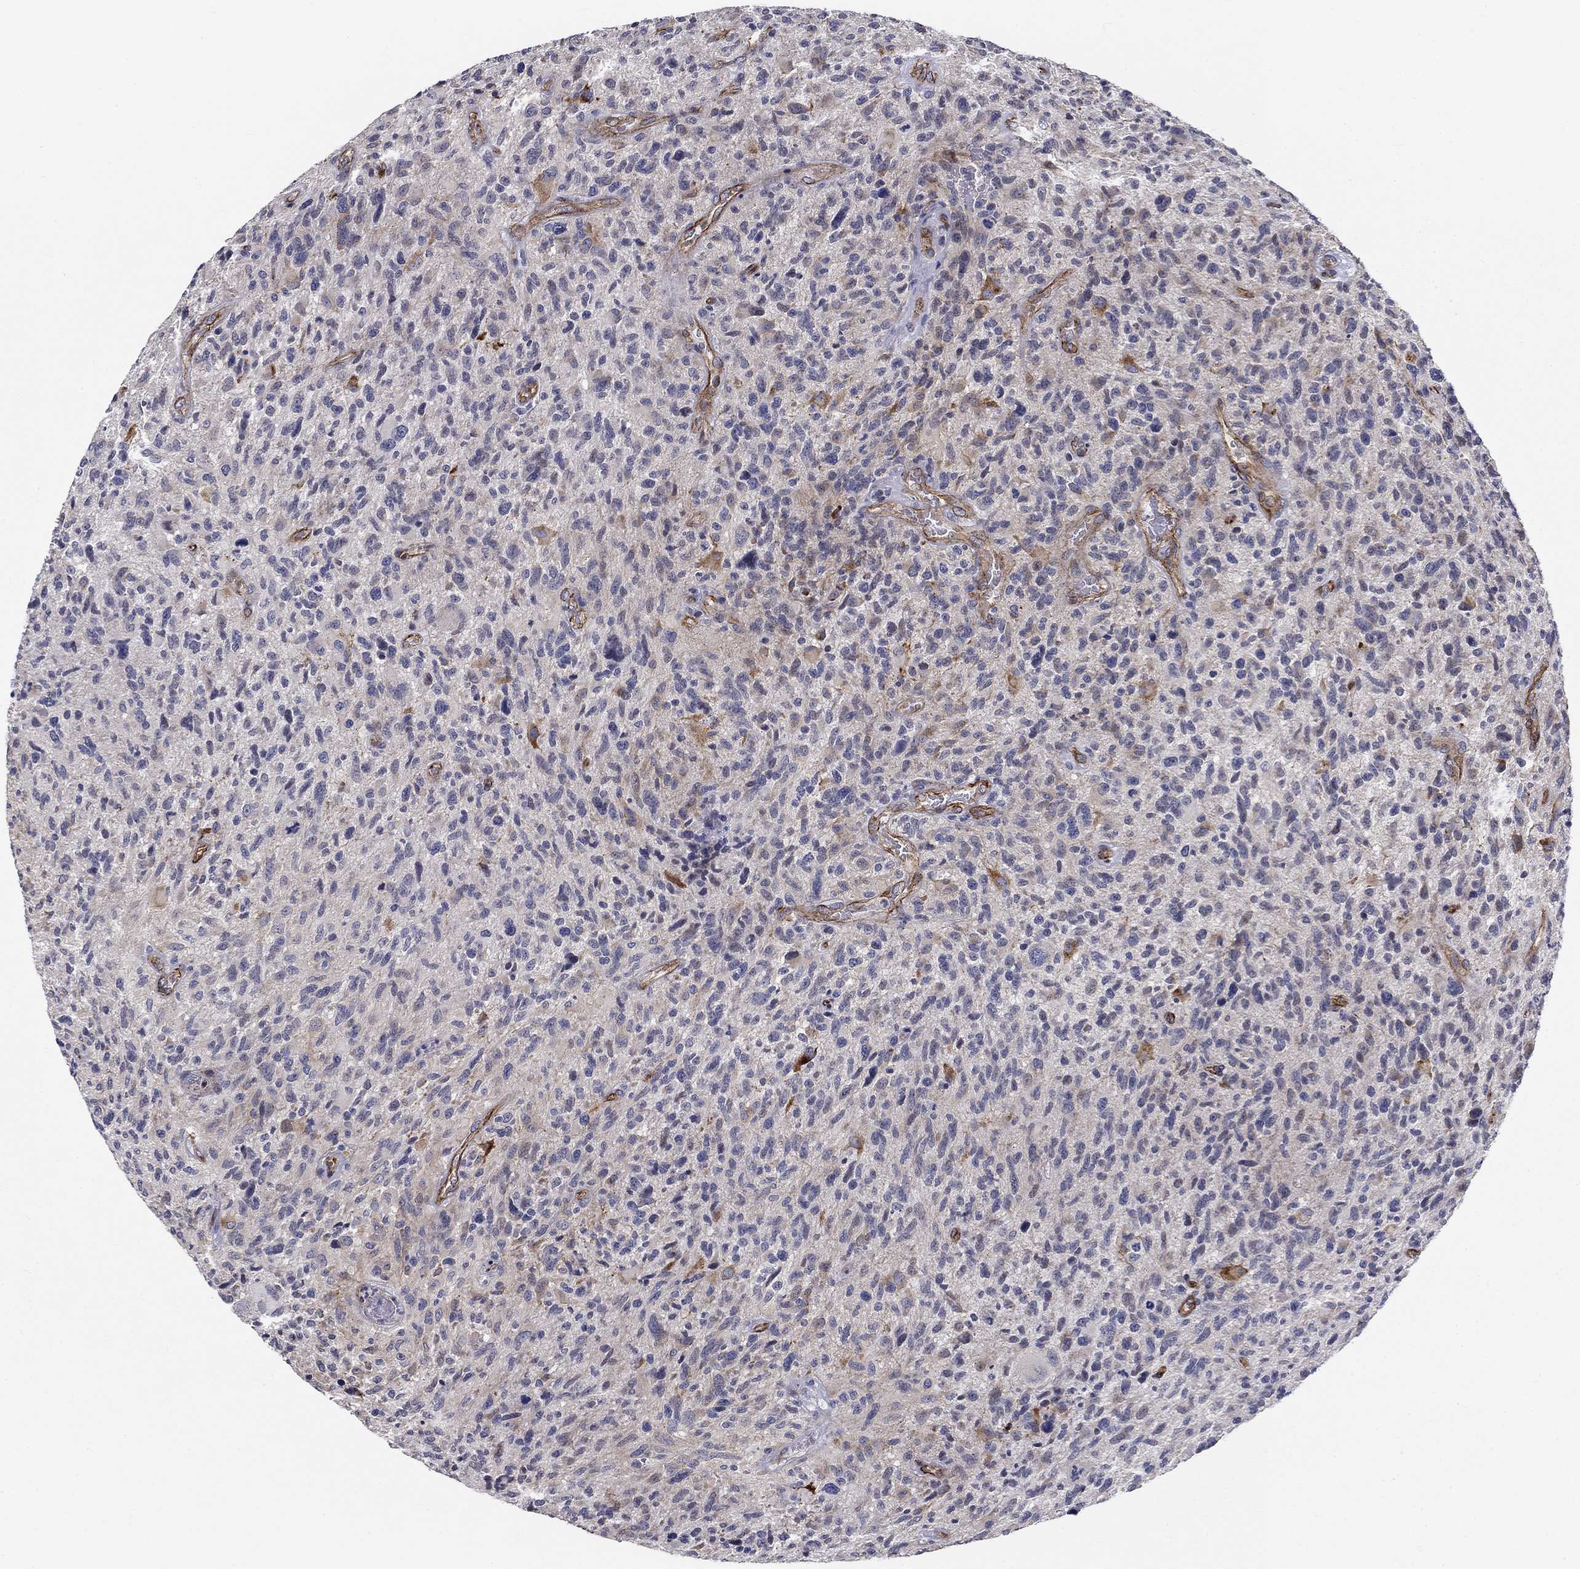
{"staining": {"intensity": "negative", "quantity": "none", "location": "none"}, "tissue": "glioma", "cell_type": "Tumor cells", "image_type": "cancer", "snomed": [{"axis": "morphology", "description": "Glioma, malignant, NOS"}, {"axis": "morphology", "description": "Glioma, malignant, High grade"}, {"axis": "topography", "description": "Brain"}], "caption": "An image of human glioma (malignant) is negative for staining in tumor cells. The staining was performed using DAB to visualize the protein expression in brown, while the nuclei were stained in blue with hematoxylin (Magnification: 20x).", "gene": "SYNC", "patient": {"sex": "female", "age": 71}}